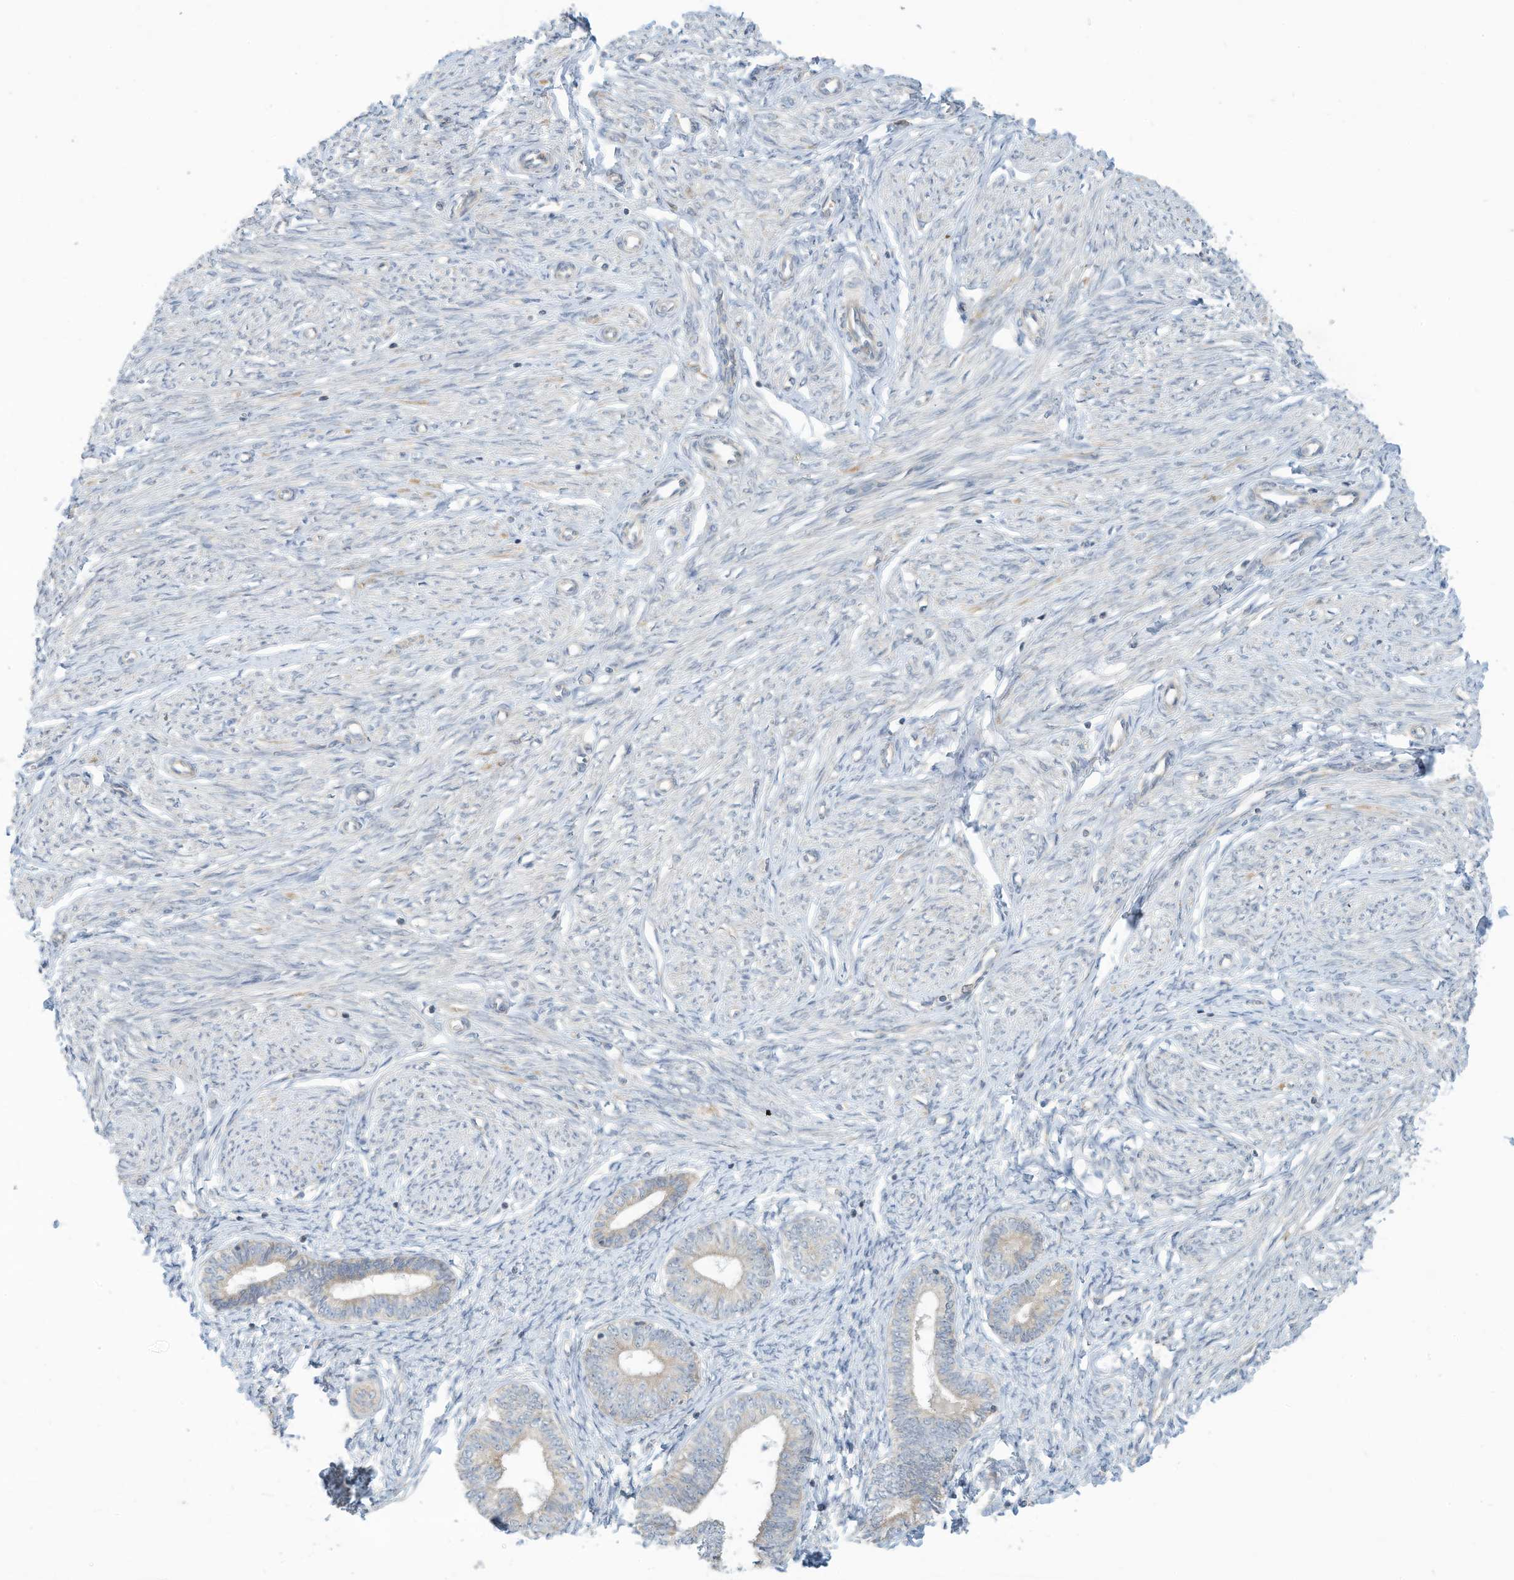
{"staining": {"intensity": "weak", "quantity": "<25%", "location": "cytoplasmic/membranous"}, "tissue": "endometrium", "cell_type": "Cells in endometrial stroma", "image_type": "normal", "snomed": [{"axis": "morphology", "description": "Normal tissue, NOS"}, {"axis": "topography", "description": "Endometrium"}], "caption": "Immunohistochemistry (IHC) histopathology image of normal endometrium stained for a protein (brown), which reveals no staining in cells in endometrial stroma.", "gene": "SCGB1D2", "patient": {"sex": "female", "age": 72}}